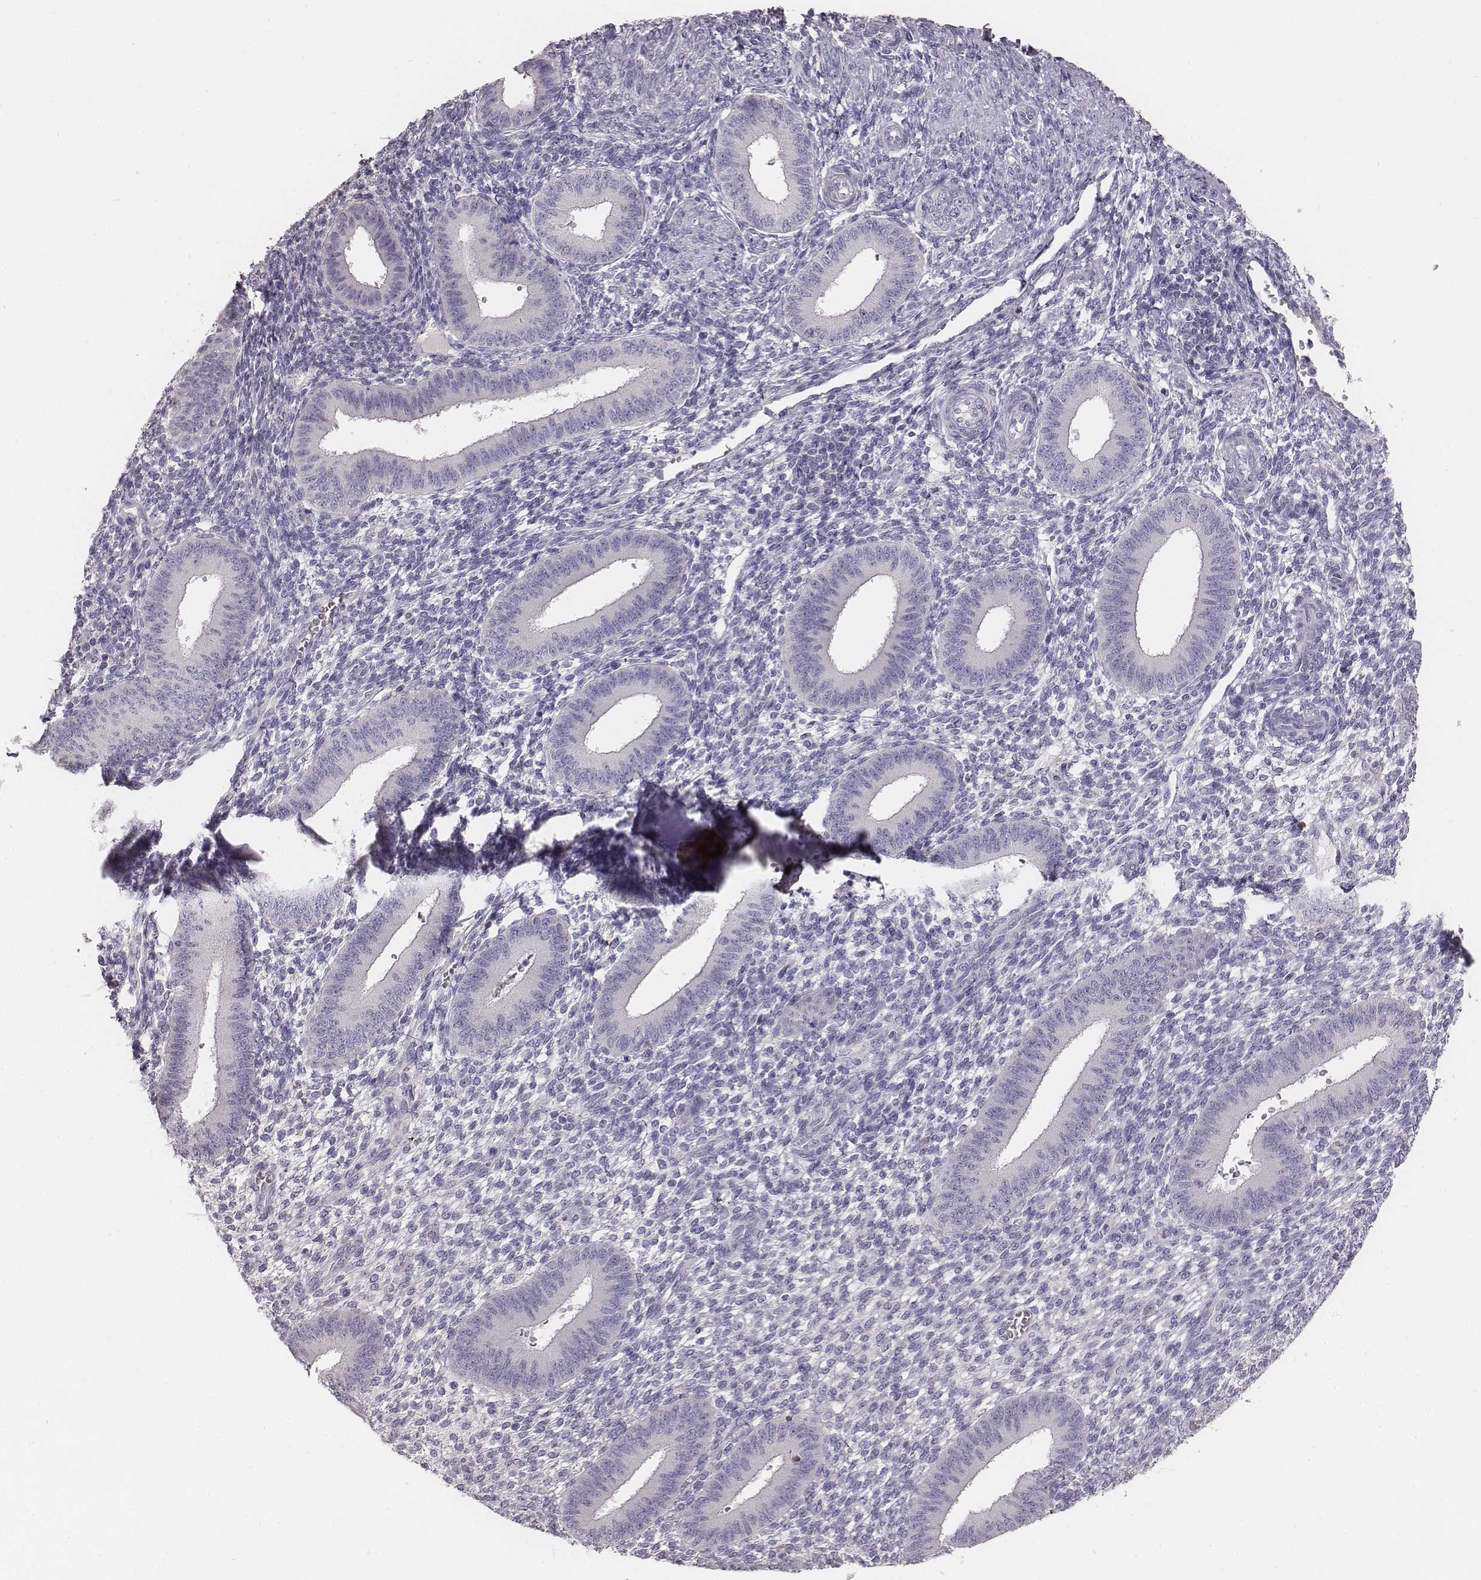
{"staining": {"intensity": "negative", "quantity": "none", "location": "none"}, "tissue": "endometrium", "cell_type": "Cells in endometrial stroma", "image_type": "normal", "snomed": [{"axis": "morphology", "description": "Normal tissue, NOS"}, {"axis": "topography", "description": "Endometrium"}], "caption": "Immunohistochemical staining of normal endometrium shows no significant positivity in cells in endometrial stroma.", "gene": "MYH6", "patient": {"sex": "female", "age": 39}}